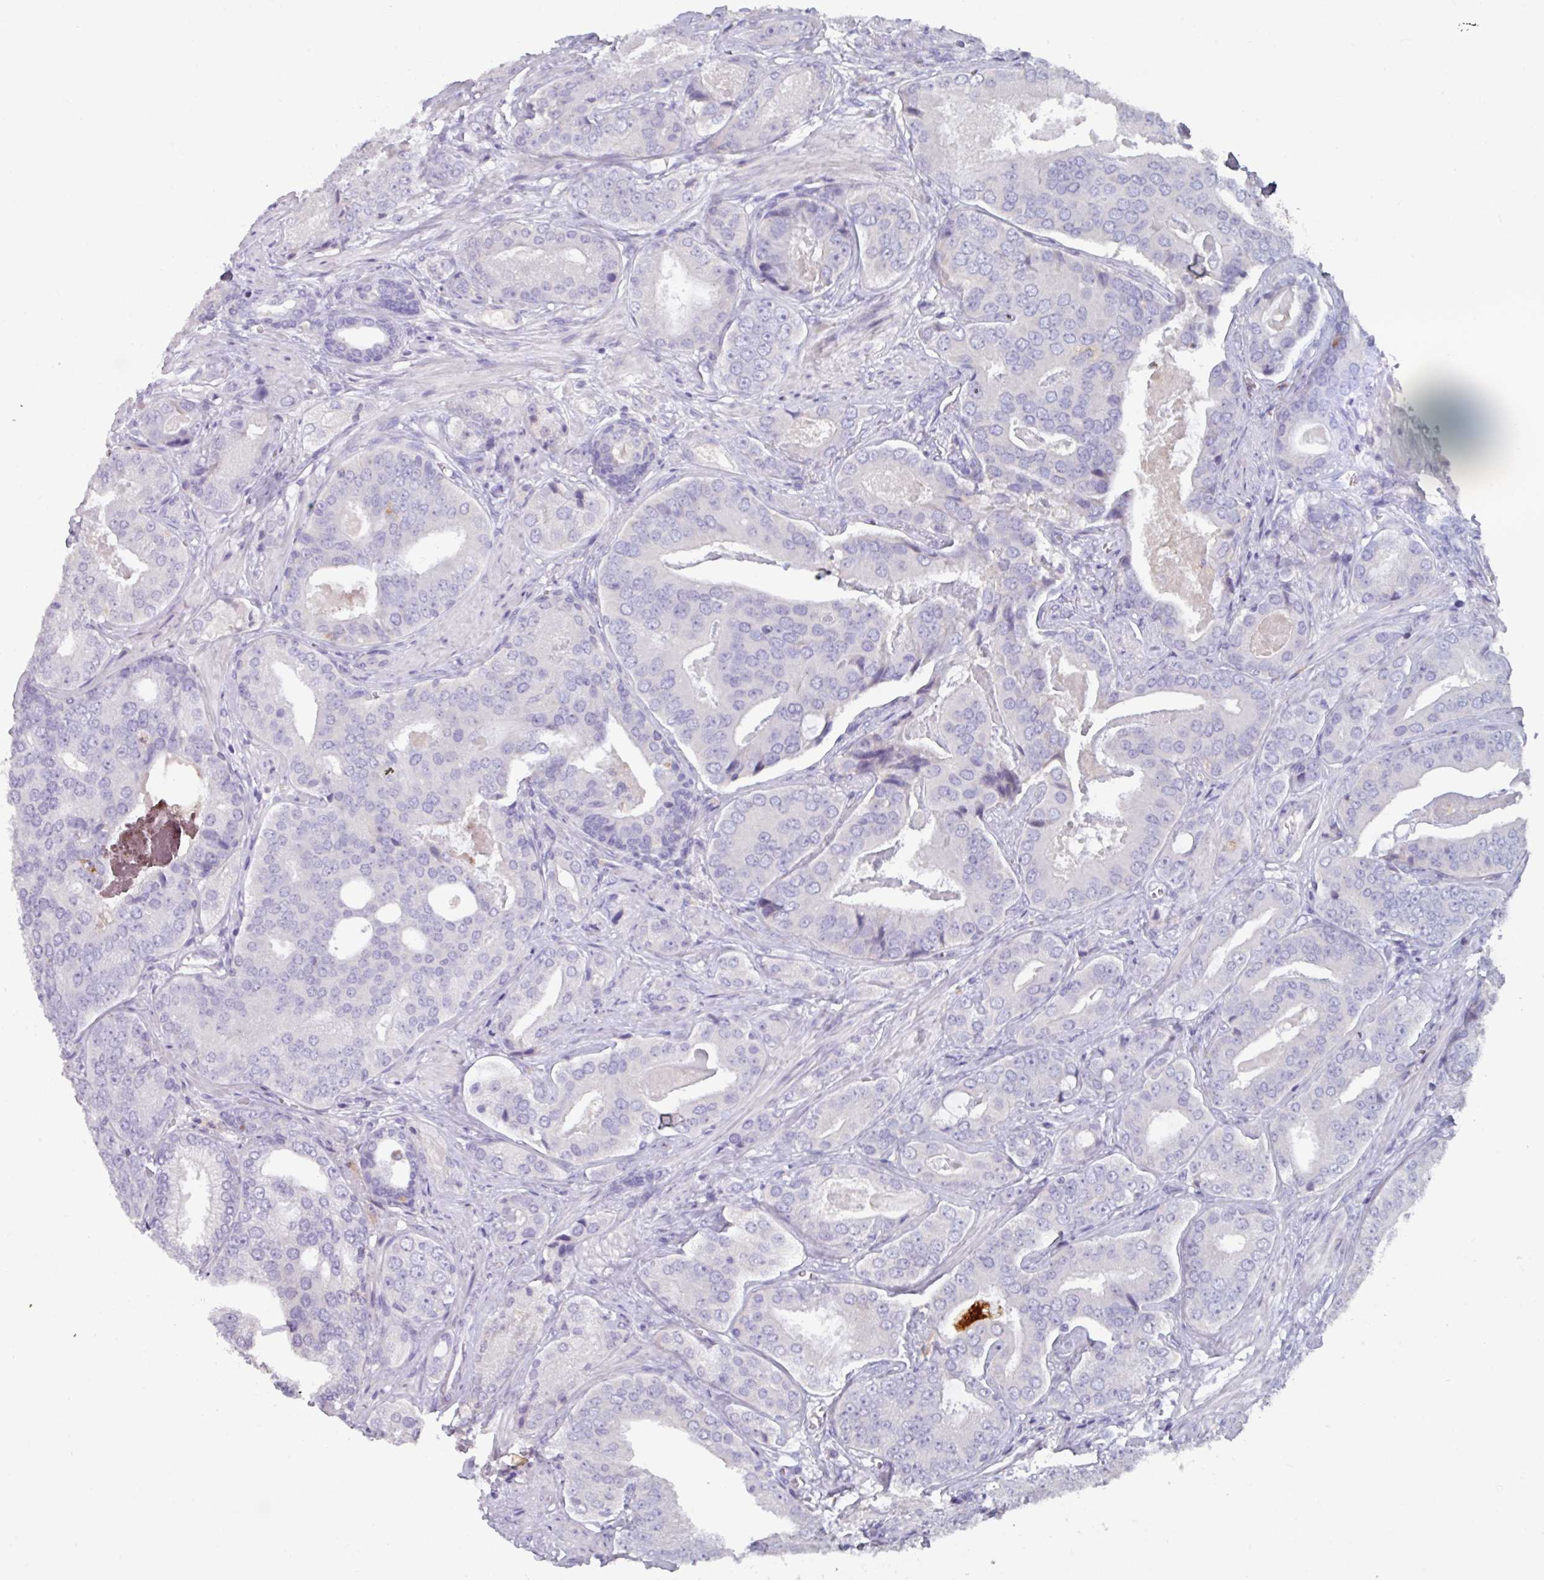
{"staining": {"intensity": "negative", "quantity": "none", "location": "none"}, "tissue": "prostate cancer", "cell_type": "Tumor cells", "image_type": "cancer", "snomed": [{"axis": "morphology", "description": "Adenocarcinoma, High grade"}, {"axis": "topography", "description": "Prostate"}], "caption": "Prostate cancer stained for a protein using IHC displays no staining tumor cells.", "gene": "OR2T10", "patient": {"sex": "male", "age": 71}}